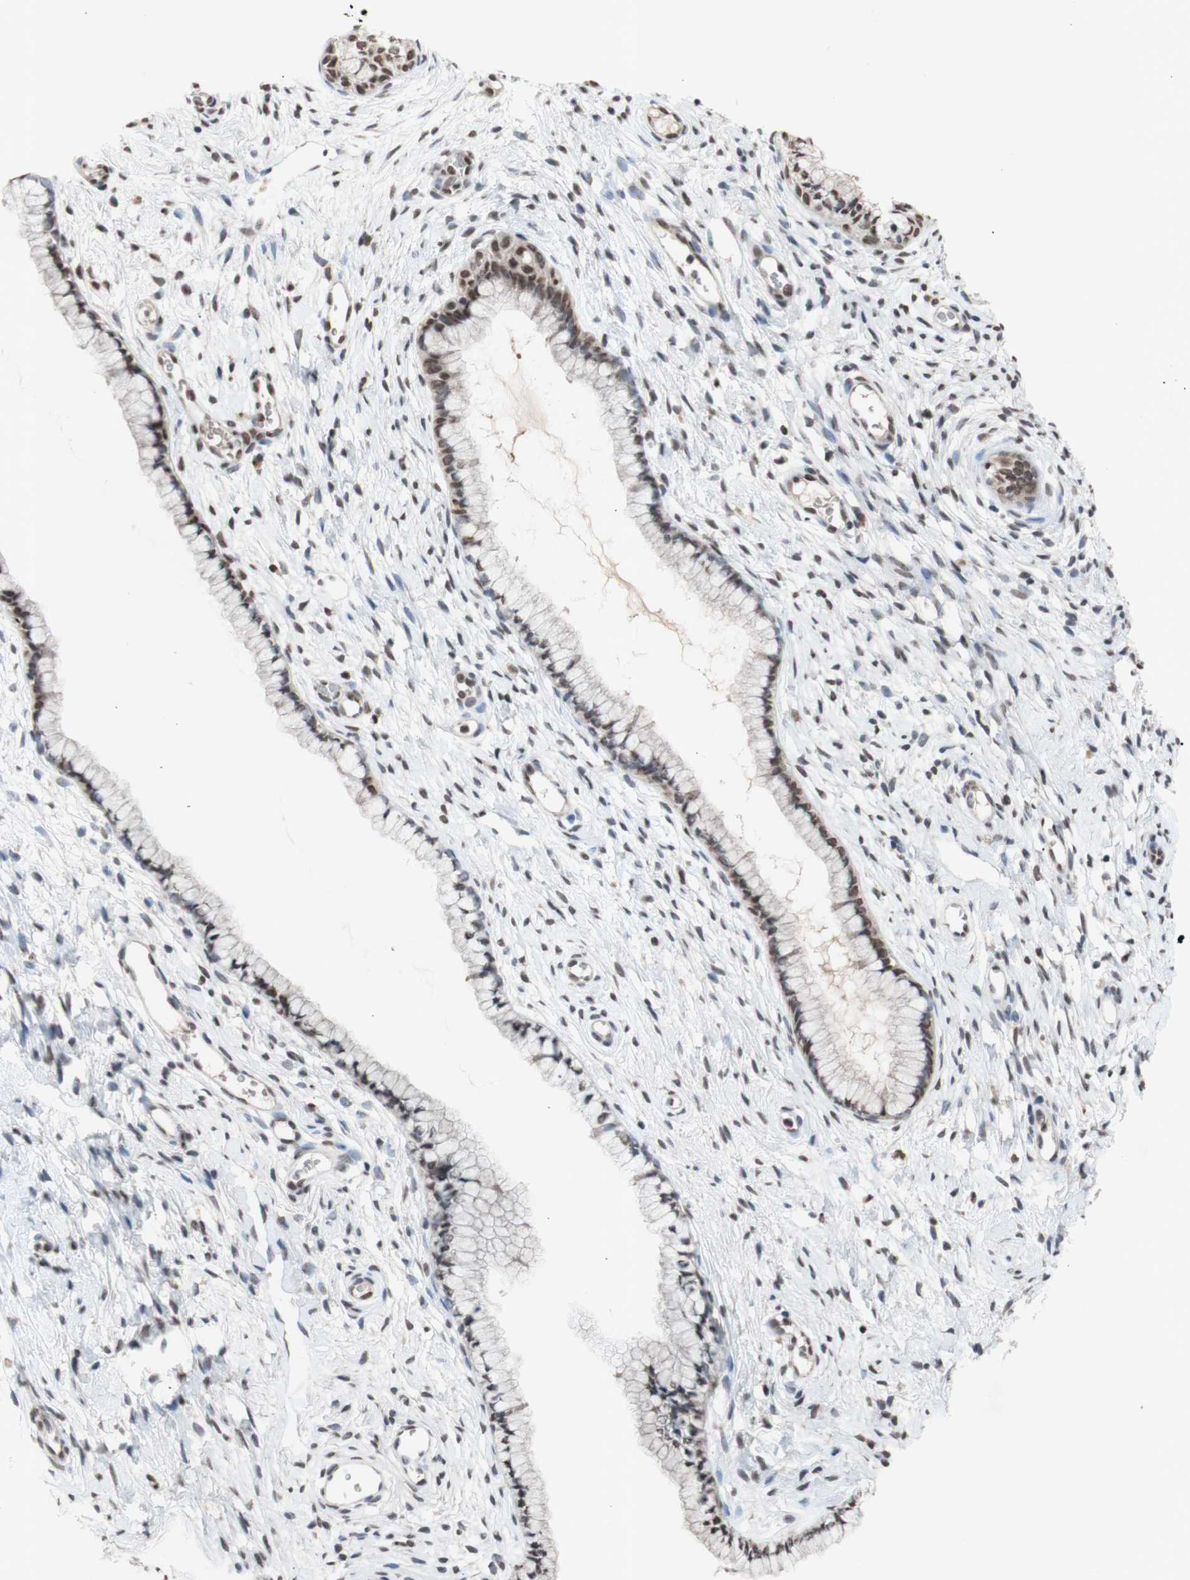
{"staining": {"intensity": "weak", "quantity": ">75%", "location": "nuclear"}, "tissue": "cervix", "cell_type": "Glandular cells", "image_type": "normal", "snomed": [{"axis": "morphology", "description": "Normal tissue, NOS"}, {"axis": "topography", "description": "Cervix"}], "caption": "IHC (DAB (3,3'-diaminobenzidine)) staining of normal human cervix reveals weak nuclear protein expression in approximately >75% of glandular cells. (Stains: DAB in brown, nuclei in blue, Microscopy: brightfield microscopy at high magnification).", "gene": "SFPQ", "patient": {"sex": "female", "age": 65}}